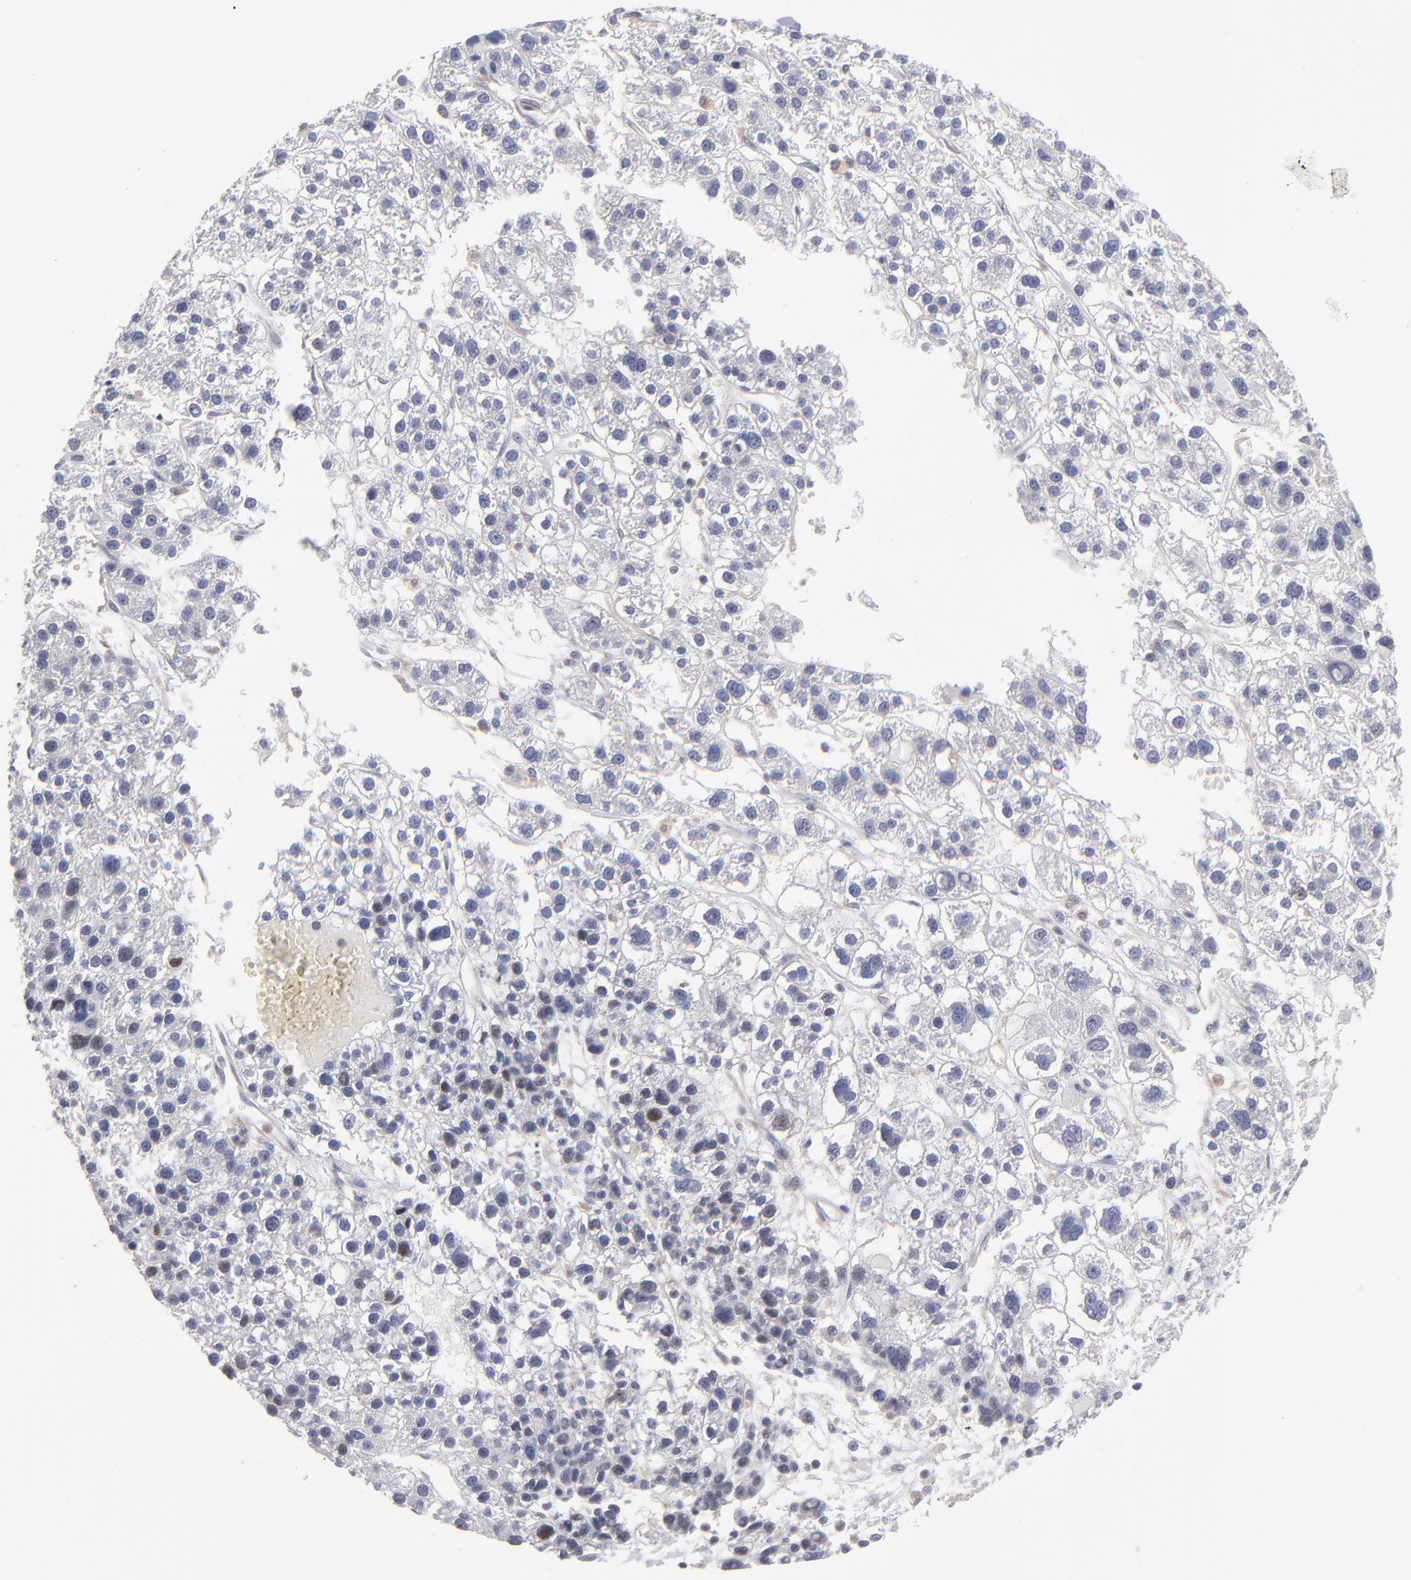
{"staining": {"intensity": "negative", "quantity": "none", "location": "none"}, "tissue": "liver cancer", "cell_type": "Tumor cells", "image_type": "cancer", "snomed": [{"axis": "morphology", "description": "Carcinoma, Hepatocellular, NOS"}, {"axis": "topography", "description": "Liver"}], "caption": "Liver hepatocellular carcinoma stained for a protein using IHC demonstrates no staining tumor cells.", "gene": "EIF3L", "patient": {"sex": "female", "age": 85}}